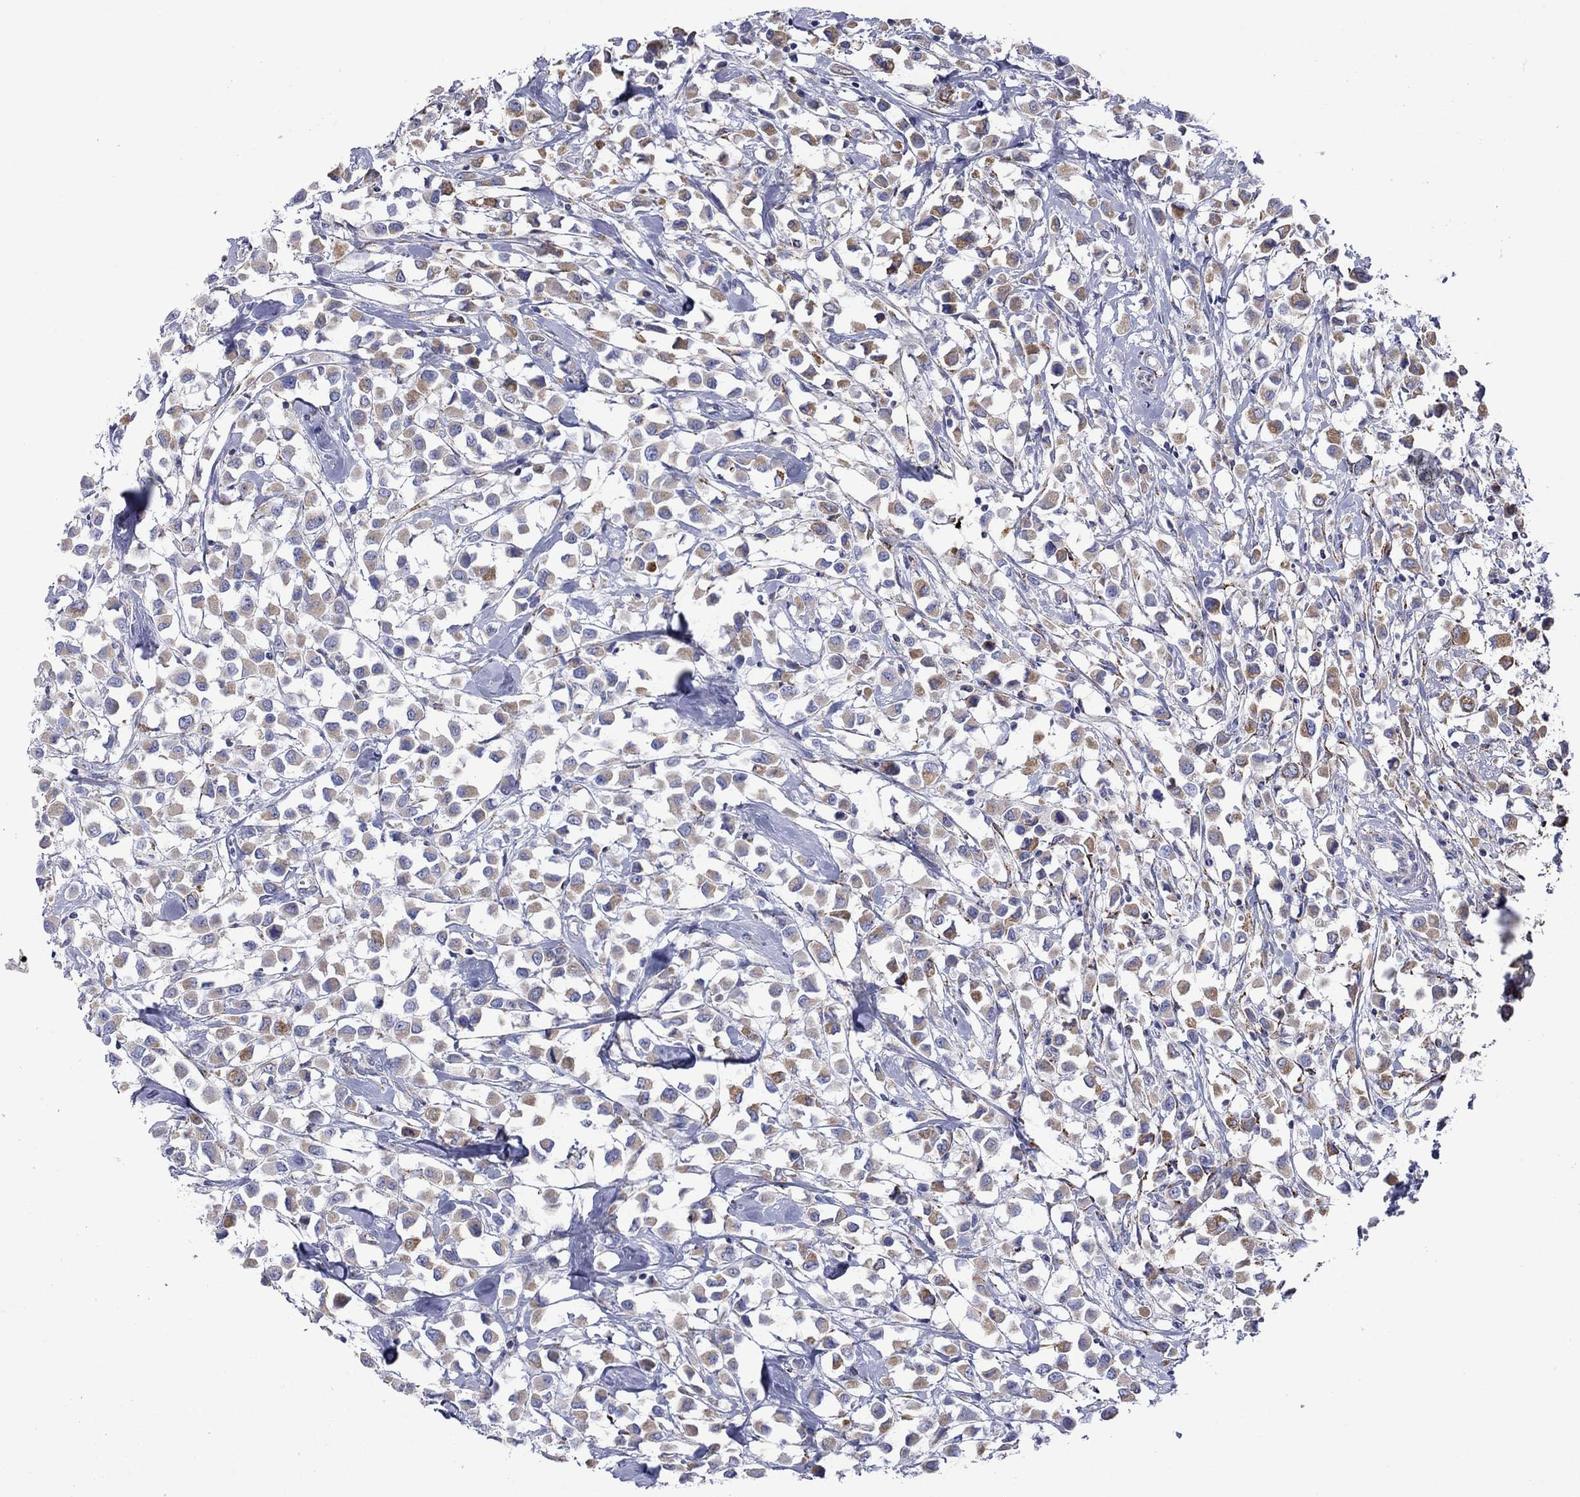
{"staining": {"intensity": "weak", "quantity": "25%-75%", "location": "cytoplasmic/membranous"}, "tissue": "breast cancer", "cell_type": "Tumor cells", "image_type": "cancer", "snomed": [{"axis": "morphology", "description": "Duct carcinoma"}, {"axis": "topography", "description": "Breast"}], "caption": "A photomicrograph of breast cancer stained for a protein demonstrates weak cytoplasmic/membranous brown staining in tumor cells. (IHC, brightfield microscopy, high magnification).", "gene": "CISD1", "patient": {"sex": "female", "age": 61}}